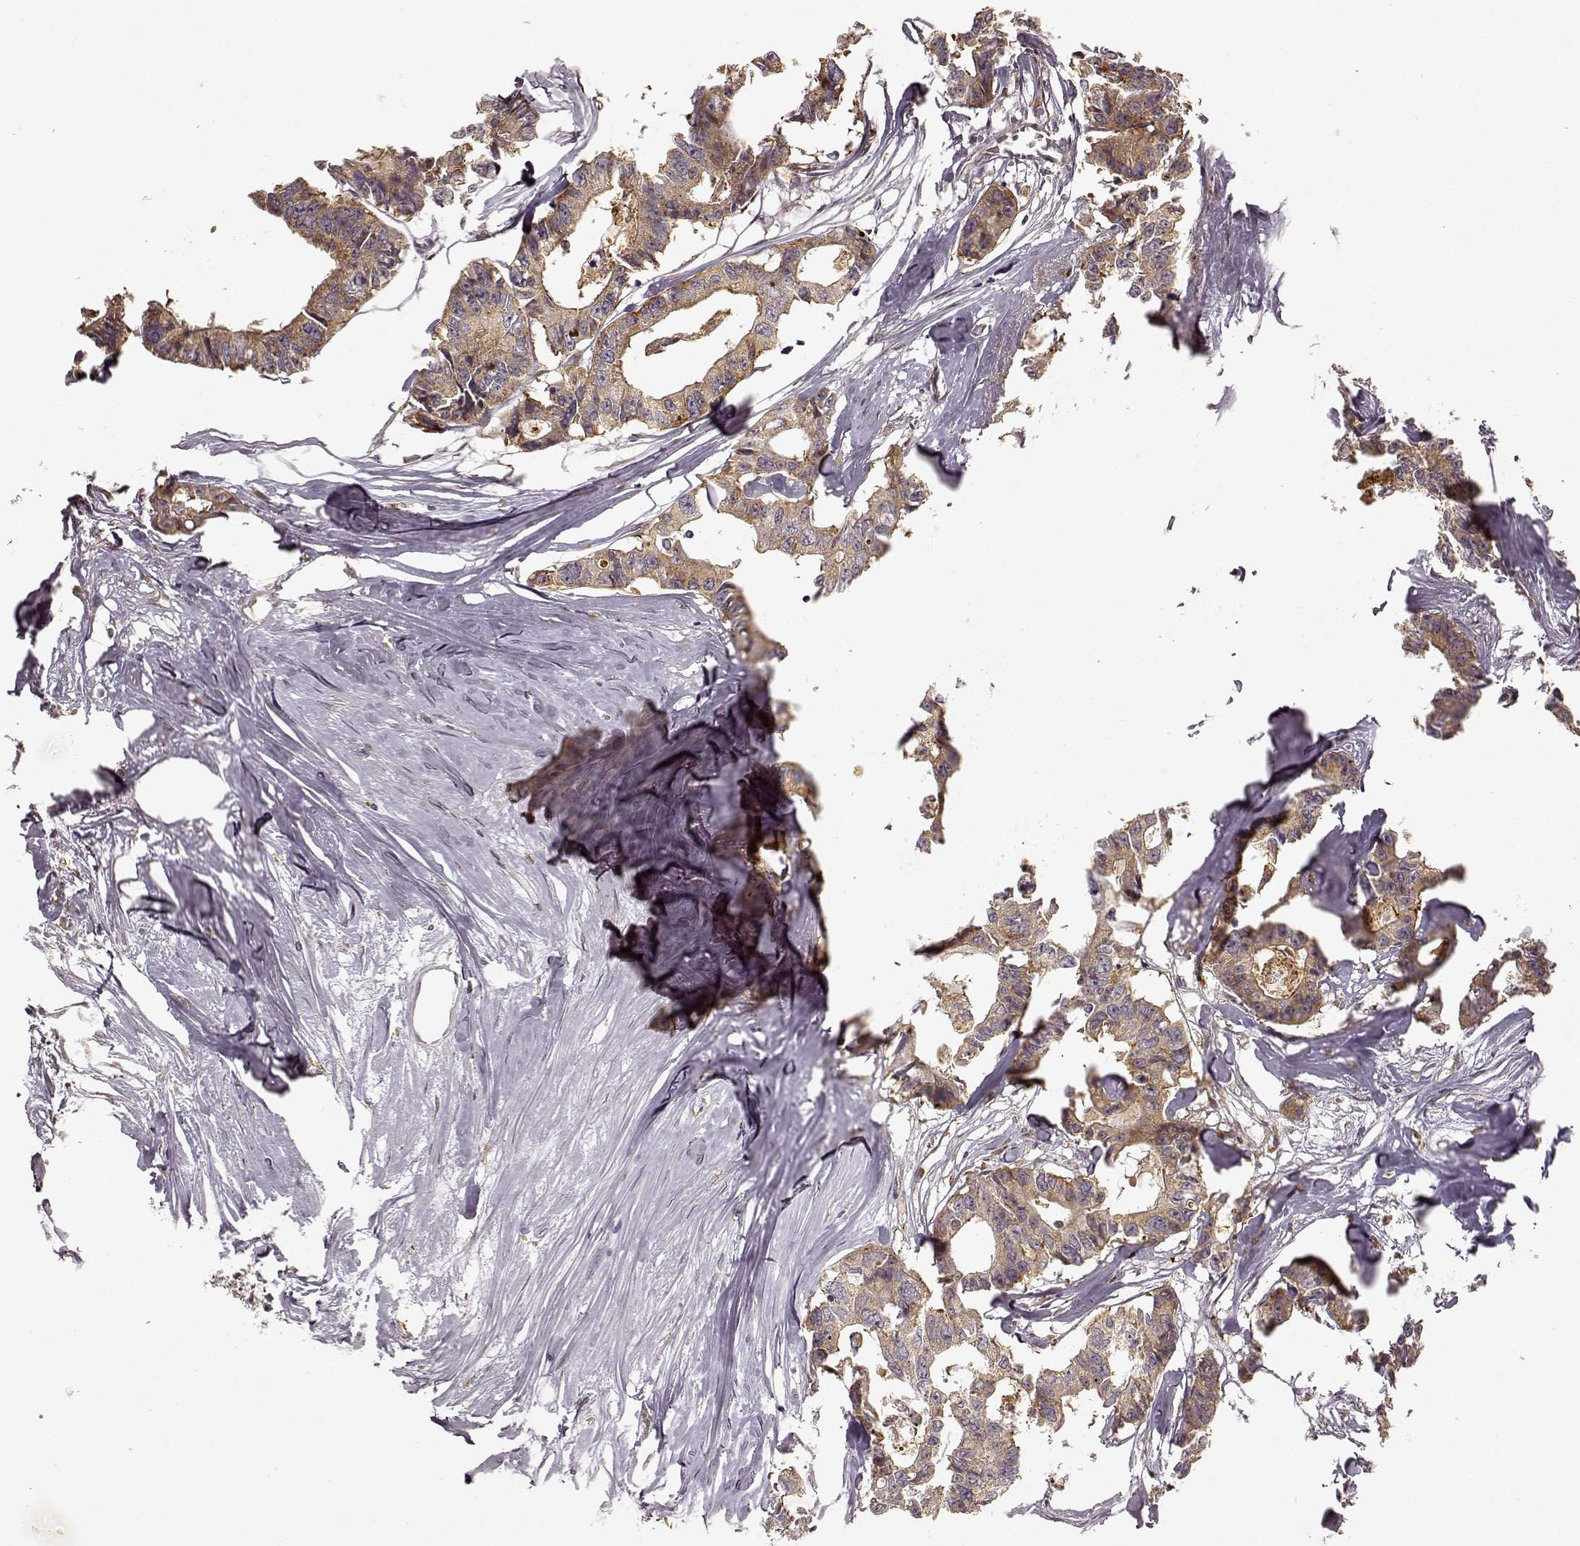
{"staining": {"intensity": "weak", "quantity": ">75%", "location": "cytoplasmic/membranous"}, "tissue": "colorectal cancer", "cell_type": "Tumor cells", "image_type": "cancer", "snomed": [{"axis": "morphology", "description": "Adenocarcinoma, NOS"}, {"axis": "topography", "description": "Rectum"}], "caption": "Protein analysis of colorectal adenocarcinoma tissue exhibits weak cytoplasmic/membranous expression in approximately >75% of tumor cells.", "gene": "SLC12A9", "patient": {"sex": "male", "age": 57}}